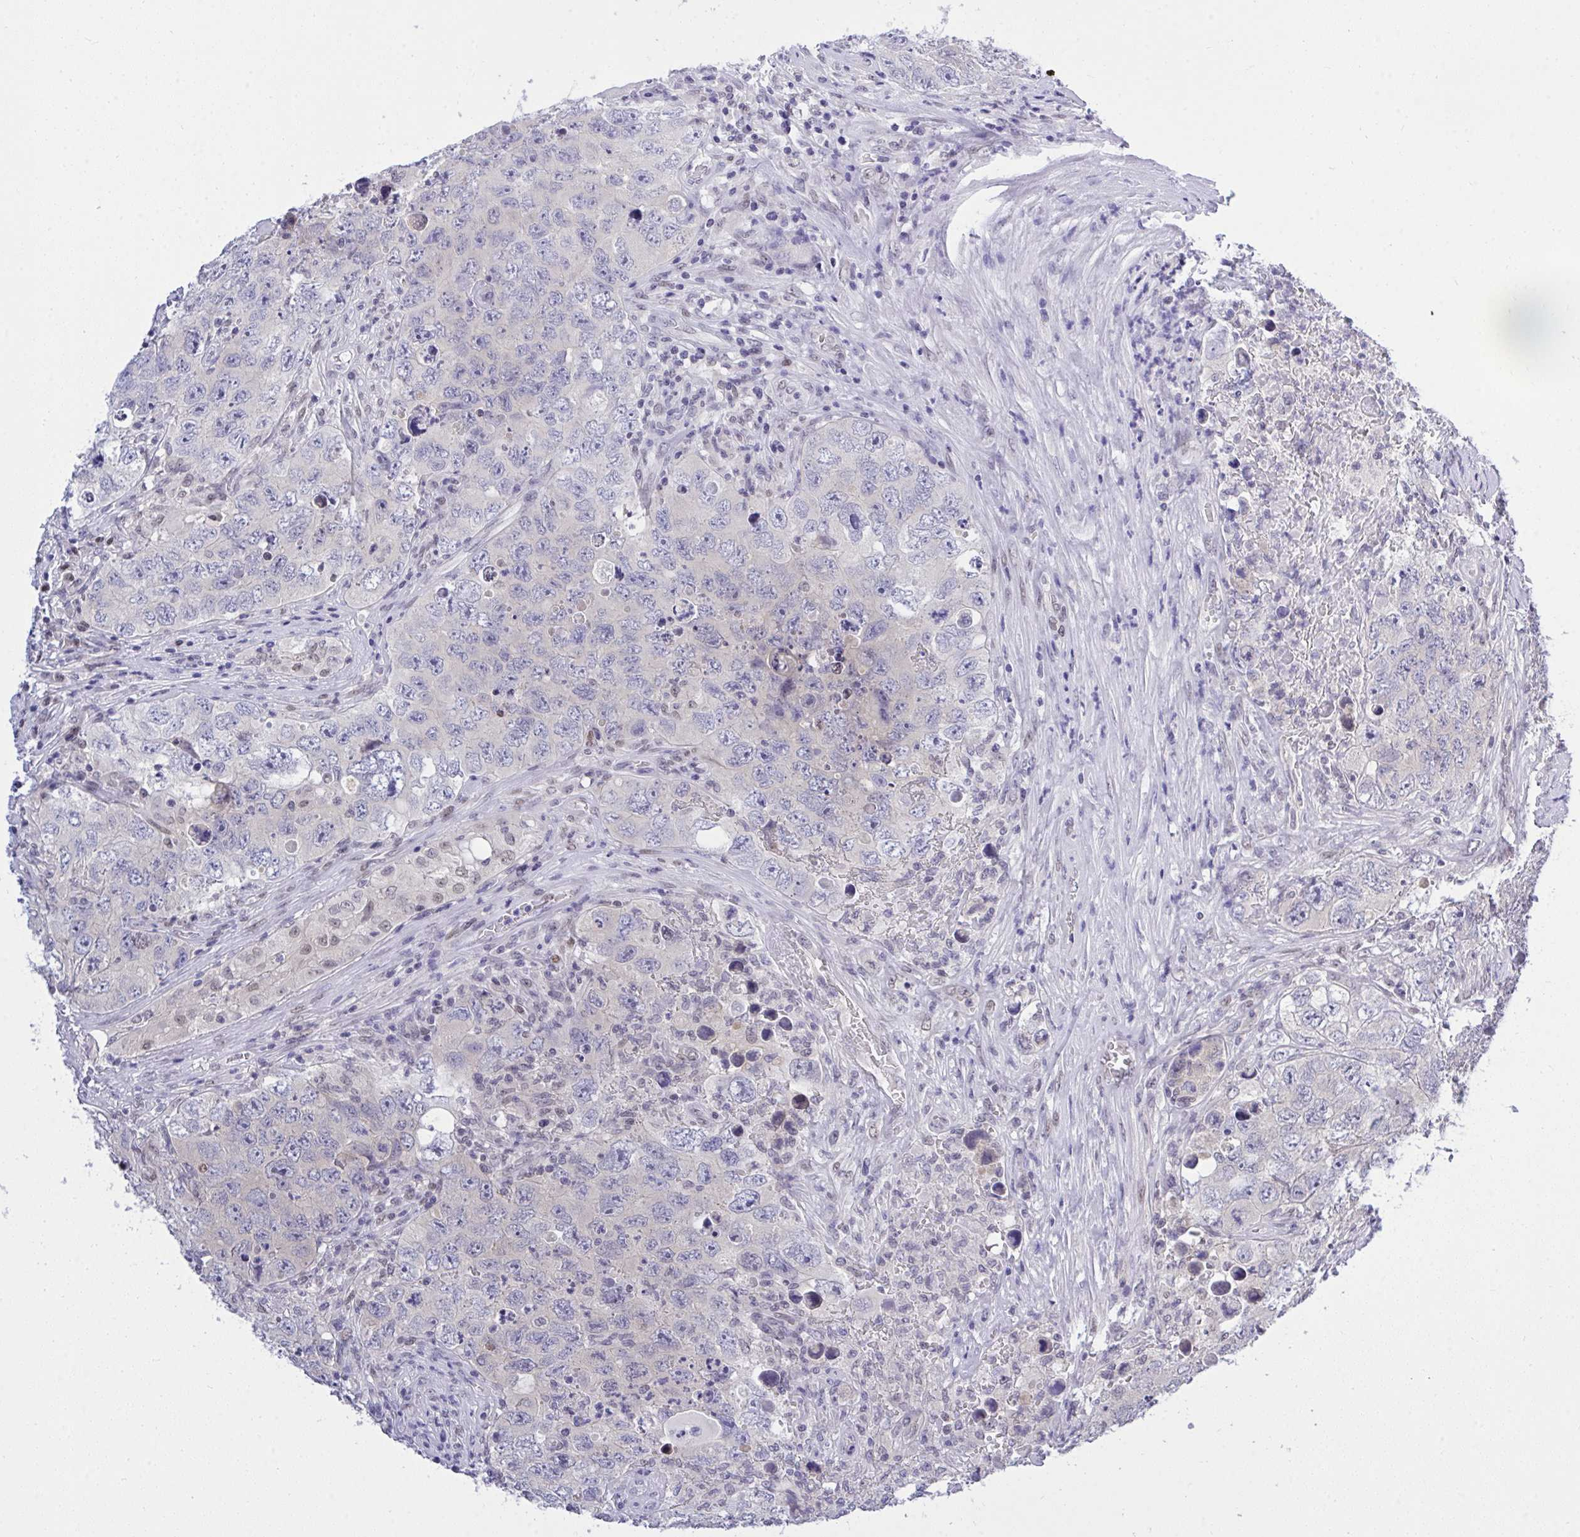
{"staining": {"intensity": "negative", "quantity": "none", "location": "none"}, "tissue": "testis cancer", "cell_type": "Tumor cells", "image_type": "cancer", "snomed": [{"axis": "morphology", "description": "Seminoma, NOS"}, {"axis": "morphology", "description": "Carcinoma, Embryonal, NOS"}, {"axis": "topography", "description": "Testis"}], "caption": "This photomicrograph is of embryonal carcinoma (testis) stained with immunohistochemistry (IHC) to label a protein in brown with the nuclei are counter-stained blue. There is no staining in tumor cells. (Immunohistochemistry, brightfield microscopy, high magnification).", "gene": "THOP1", "patient": {"sex": "male", "age": 43}}